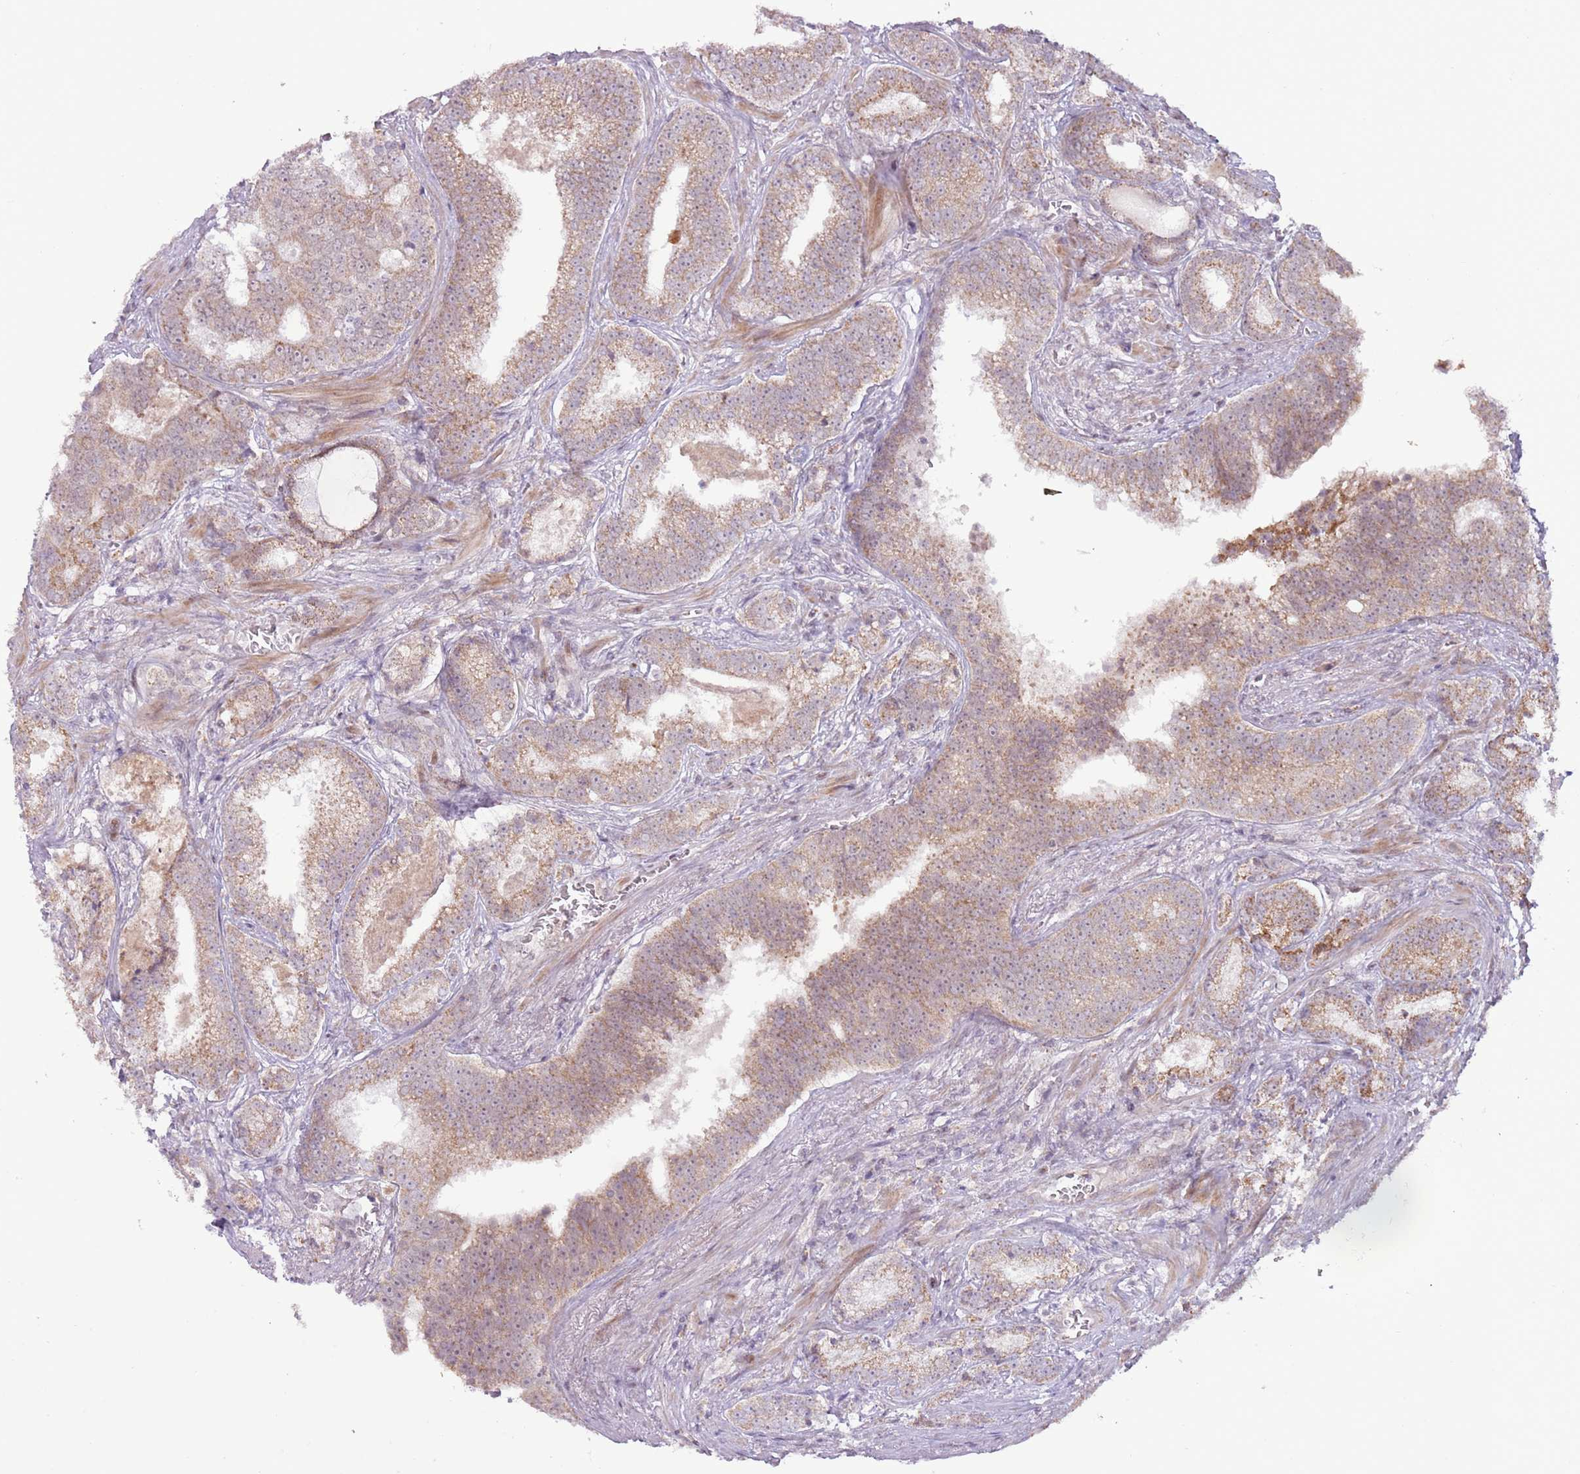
{"staining": {"intensity": "weak", "quantity": "25%-75%", "location": "cytoplasmic/membranous"}, "tissue": "prostate cancer", "cell_type": "Tumor cells", "image_type": "cancer", "snomed": [{"axis": "morphology", "description": "Adenocarcinoma, High grade"}, {"axis": "topography", "description": "Prostate"}], "caption": "Weak cytoplasmic/membranous protein positivity is identified in approximately 25%-75% of tumor cells in high-grade adenocarcinoma (prostate). (DAB IHC with brightfield microscopy, high magnification).", "gene": "MLLT11", "patient": {"sex": "male", "age": 67}}